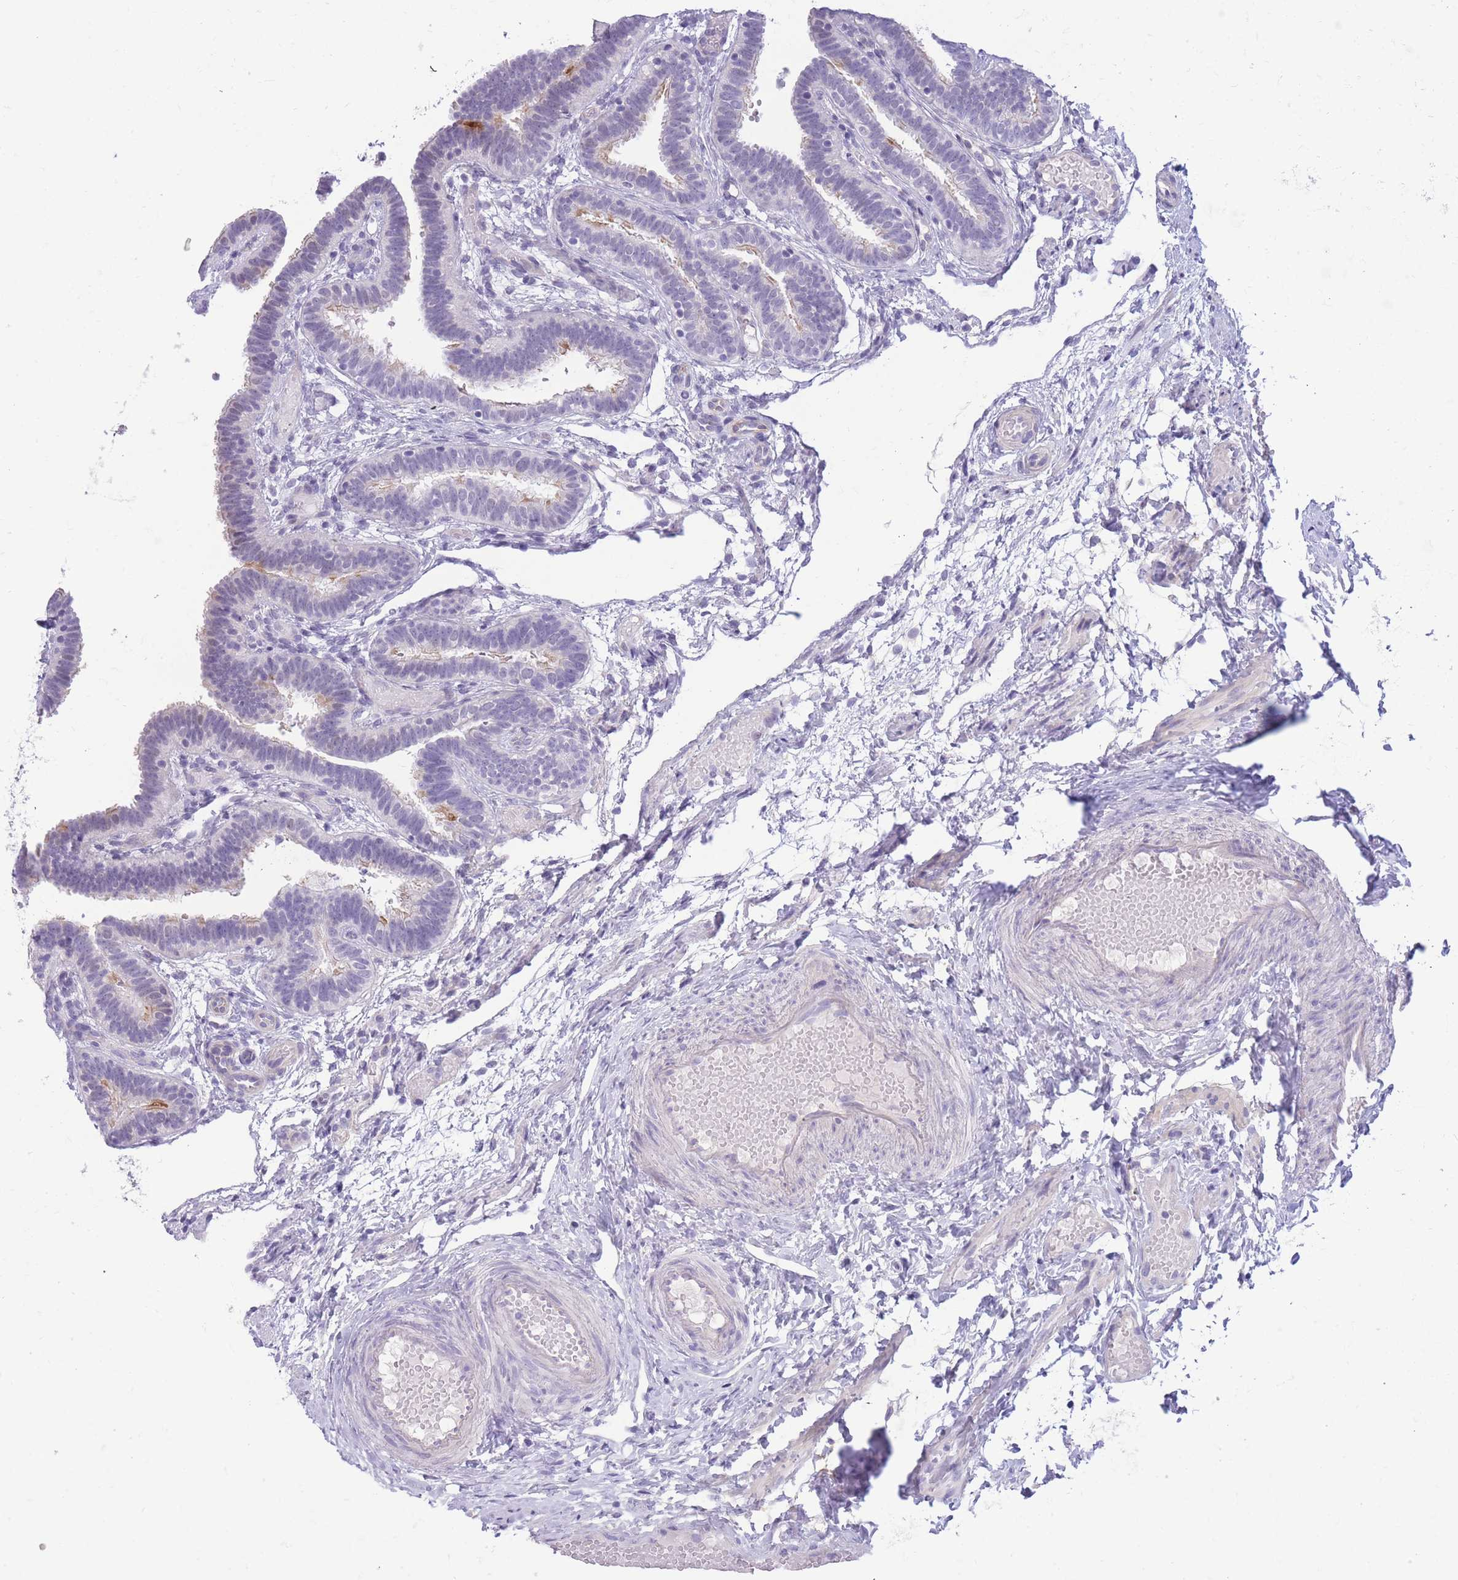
{"staining": {"intensity": "moderate", "quantity": "<25%", "location": "cytoplasmic/membranous"}, "tissue": "fallopian tube", "cell_type": "Glandular cells", "image_type": "normal", "snomed": [{"axis": "morphology", "description": "Normal tissue, NOS"}, {"axis": "topography", "description": "Fallopian tube"}], "caption": "Immunohistochemistry (IHC) micrograph of normal fallopian tube: fallopian tube stained using immunohistochemistry (IHC) exhibits low levels of moderate protein expression localized specifically in the cytoplasmic/membranous of glandular cells, appearing as a cytoplasmic/membranous brown color.", "gene": "PRR23A", "patient": {"sex": "female", "age": 37}}